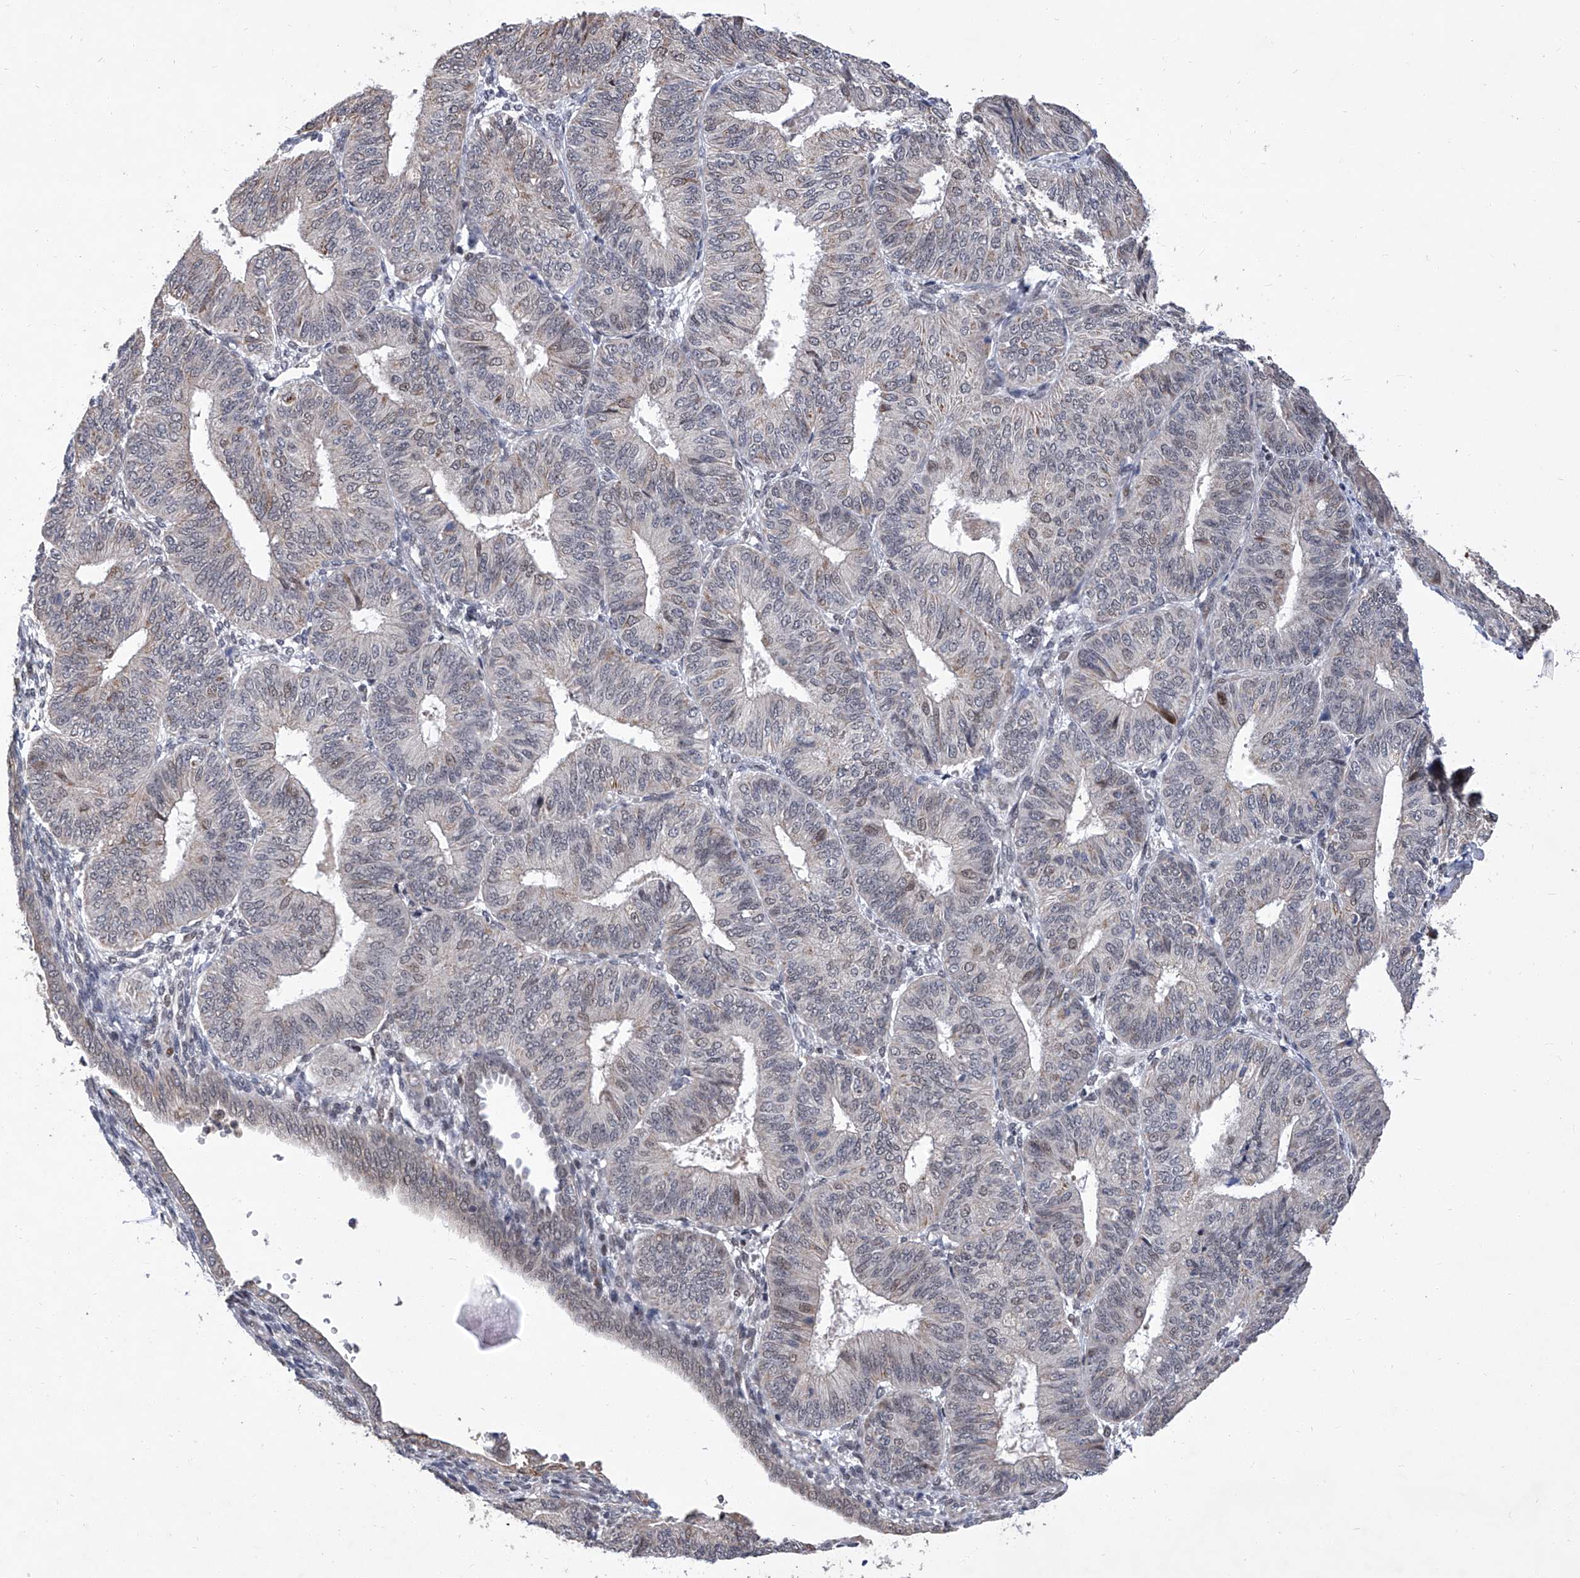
{"staining": {"intensity": "weak", "quantity": "<25%", "location": "cytoplasmic/membranous"}, "tissue": "endometrial cancer", "cell_type": "Tumor cells", "image_type": "cancer", "snomed": [{"axis": "morphology", "description": "Adenocarcinoma, NOS"}, {"axis": "topography", "description": "Endometrium"}], "caption": "IHC of endometrial cancer (adenocarcinoma) exhibits no expression in tumor cells. (Immunohistochemistry (ihc), brightfield microscopy, high magnification).", "gene": "FARP2", "patient": {"sex": "female", "age": 58}}